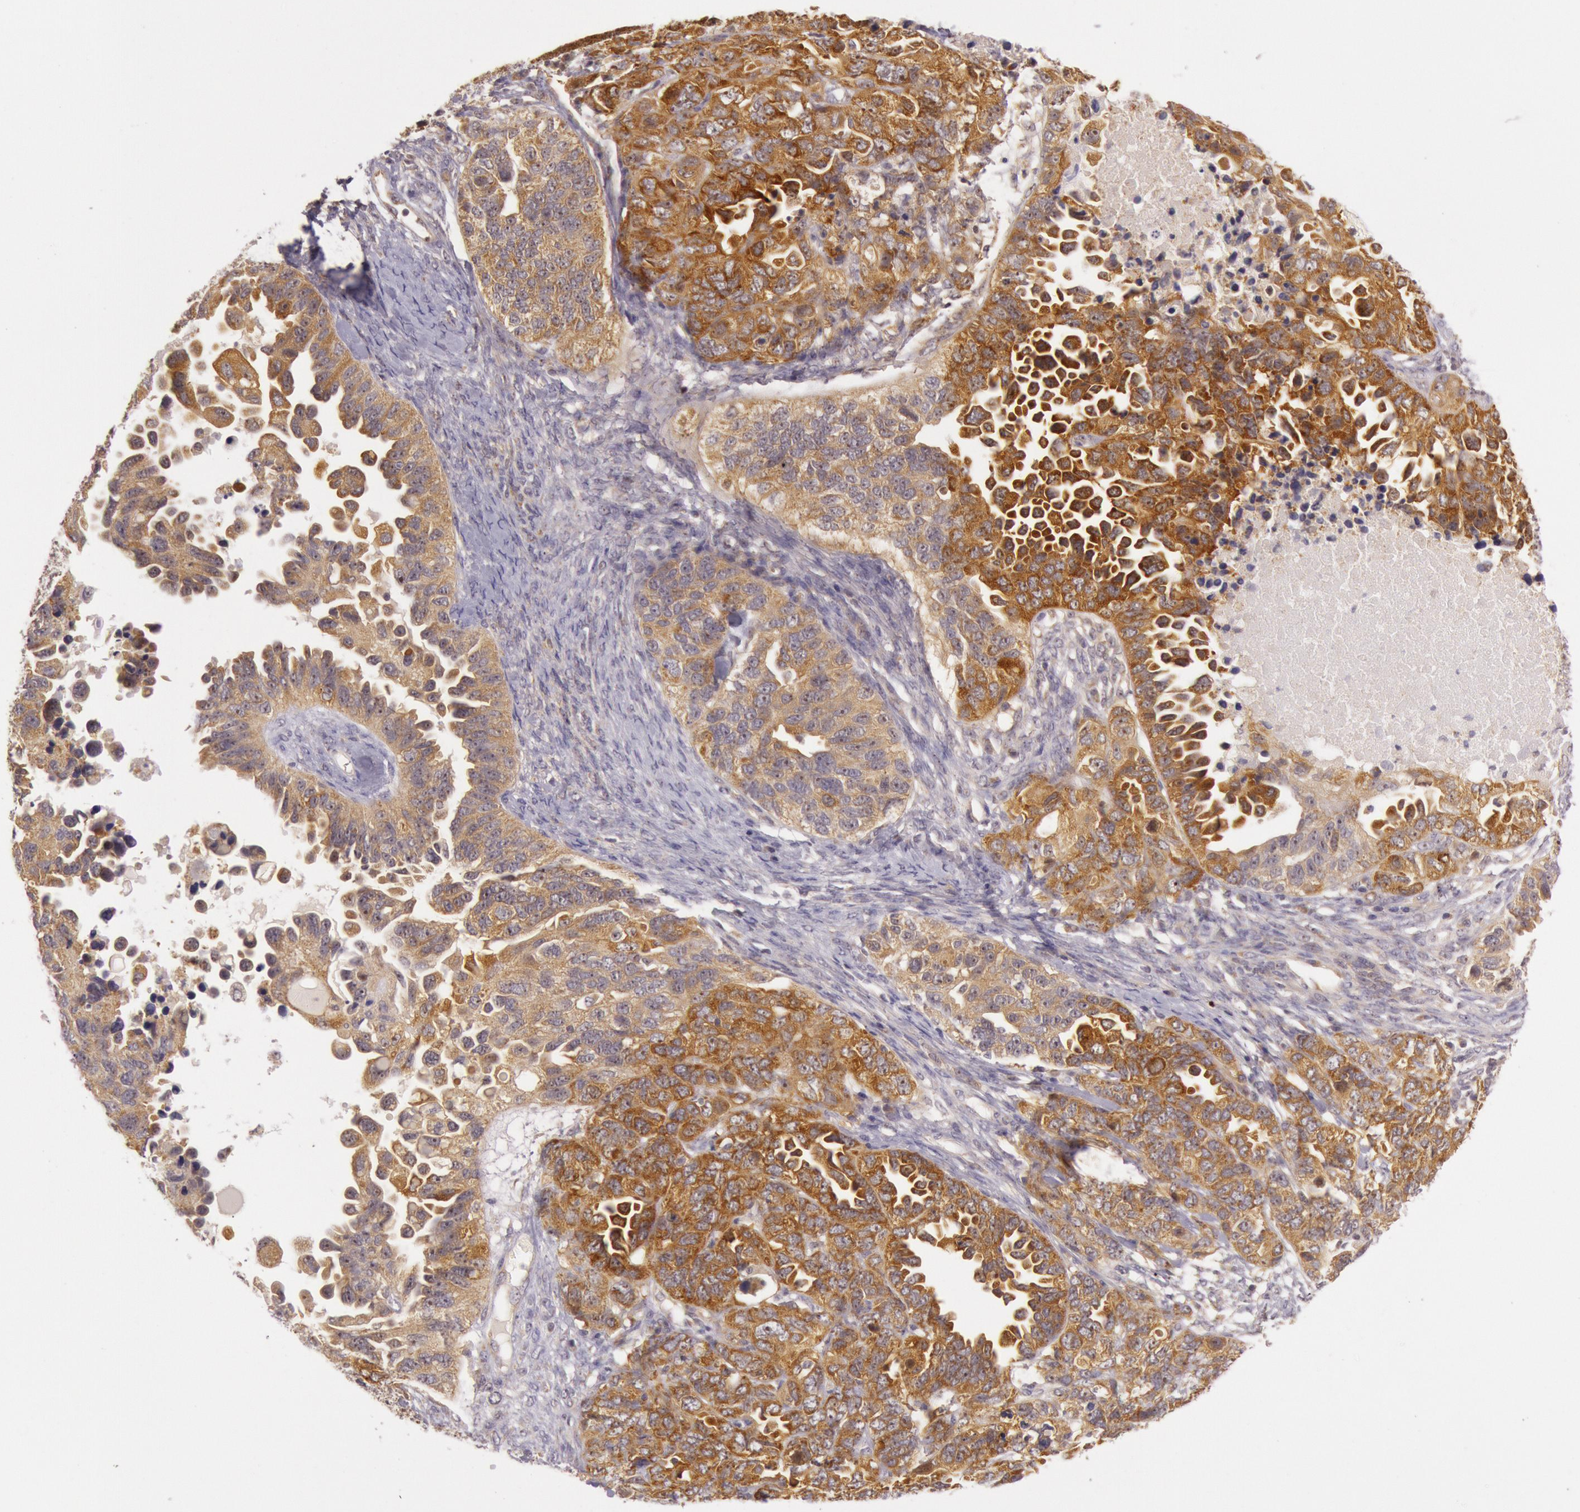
{"staining": {"intensity": "strong", "quantity": ">75%", "location": "cytoplasmic/membranous,nuclear"}, "tissue": "ovarian cancer", "cell_type": "Tumor cells", "image_type": "cancer", "snomed": [{"axis": "morphology", "description": "Cystadenocarcinoma, serous, NOS"}, {"axis": "topography", "description": "Ovary"}], "caption": "Immunohistochemistry (IHC) (DAB) staining of human ovarian cancer shows strong cytoplasmic/membranous and nuclear protein staining in about >75% of tumor cells.", "gene": "CDK16", "patient": {"sex": "female", "age": 82}}